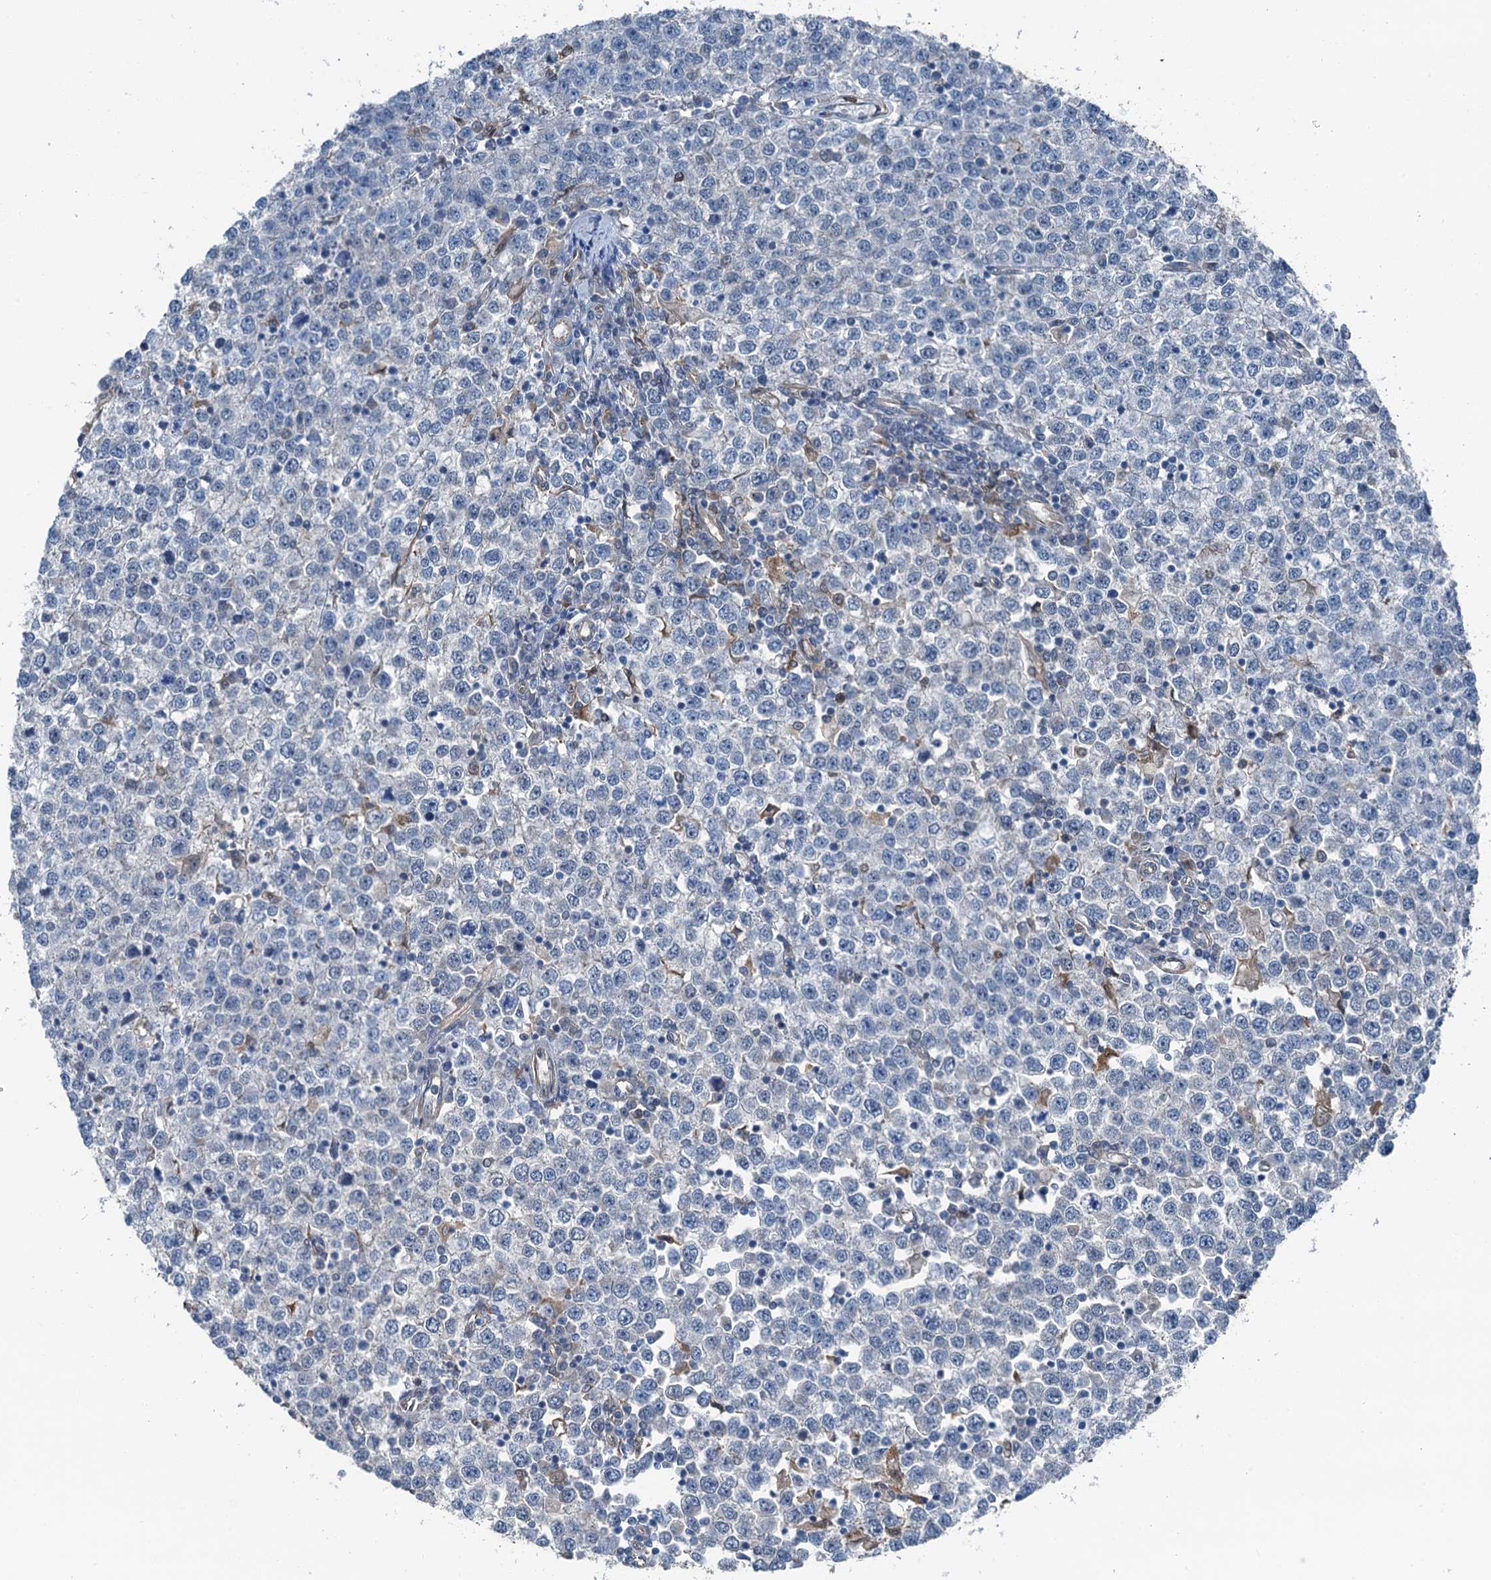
{"staining": {"intensity": "negative", "quantity": "none", "location": "none"}, "tissue": "testis cancer", "cell_type": "Tumor cells", "image_type": "cancer", "snomed": [{"axis": "morphology", "description": "Seminoma, NOS"}, {"axis": "topography", "description": "Testis"}], "caption": "Micrograph shows no protein staining in tumor cells of testis cancer tissue.", "gene": "RNH1", "patient": {"sex": "male", "age": 65}}